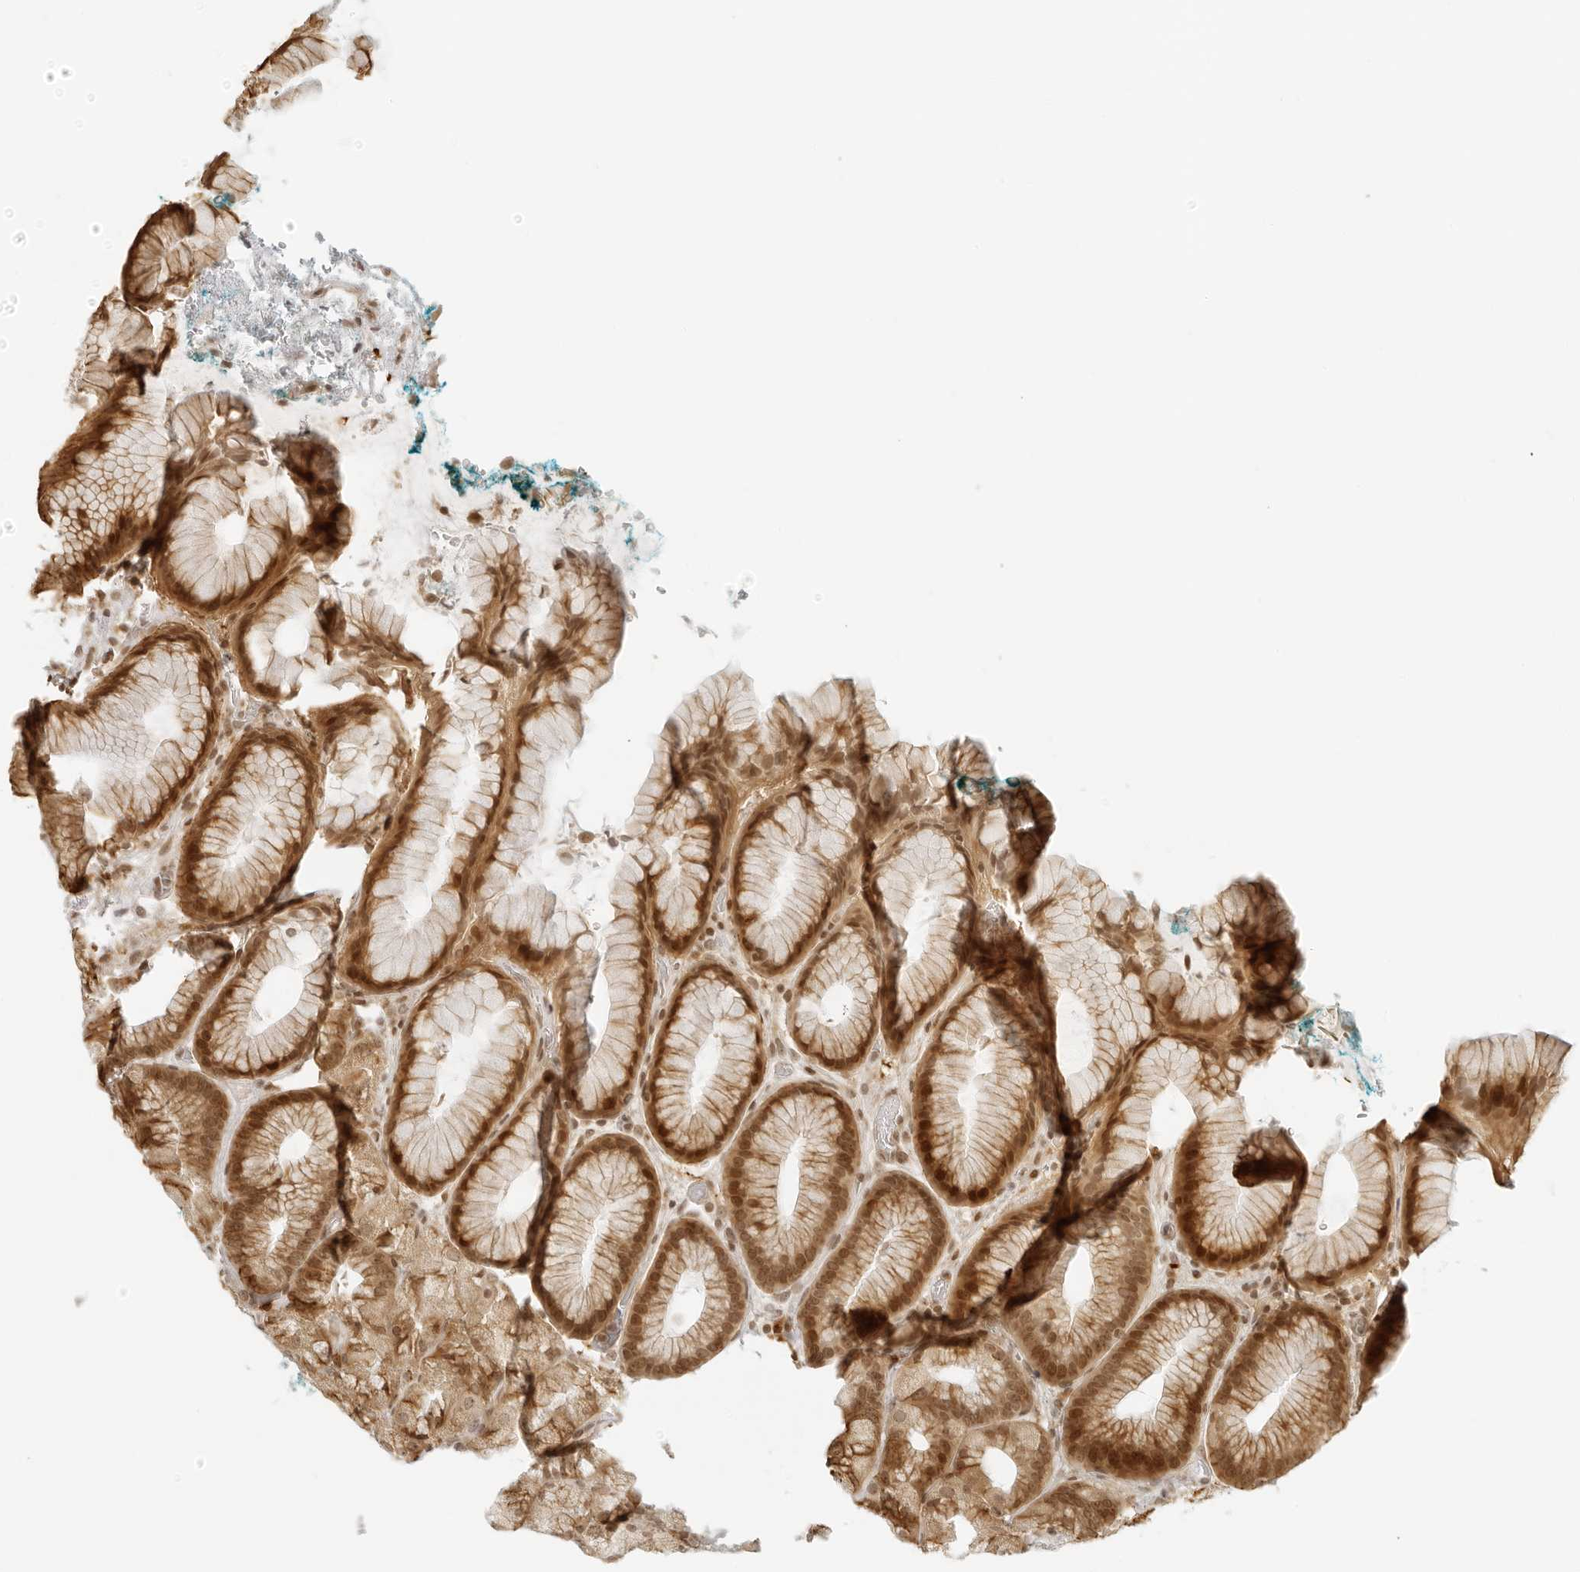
{"staining": {"intensity": "strong", "quantity": ">75%", "location": "cytoplasmic/membranous,nuclear"}, "tissue": "stomach", "cell_type": "Glandular cells", "image_type": "normal", "snomed": [{"axis": "morphology", "description": "Normal tissue, NOS"}, {"axis": "topography", "description": "Stomach, upper"}, {"axis": "topography", "description": "Stomach"}], "caption": "Strong cytoplasmic/membranous,nuclear positivity is present in about >75% of glandular cells in unremarkable stomach. (DAB (3,3'-diaminobenzidine) = brown stain, brightfield microscopy at high magnification).", "gene": "ZNF407", "patient": {"sex": "male", "age": 48}}